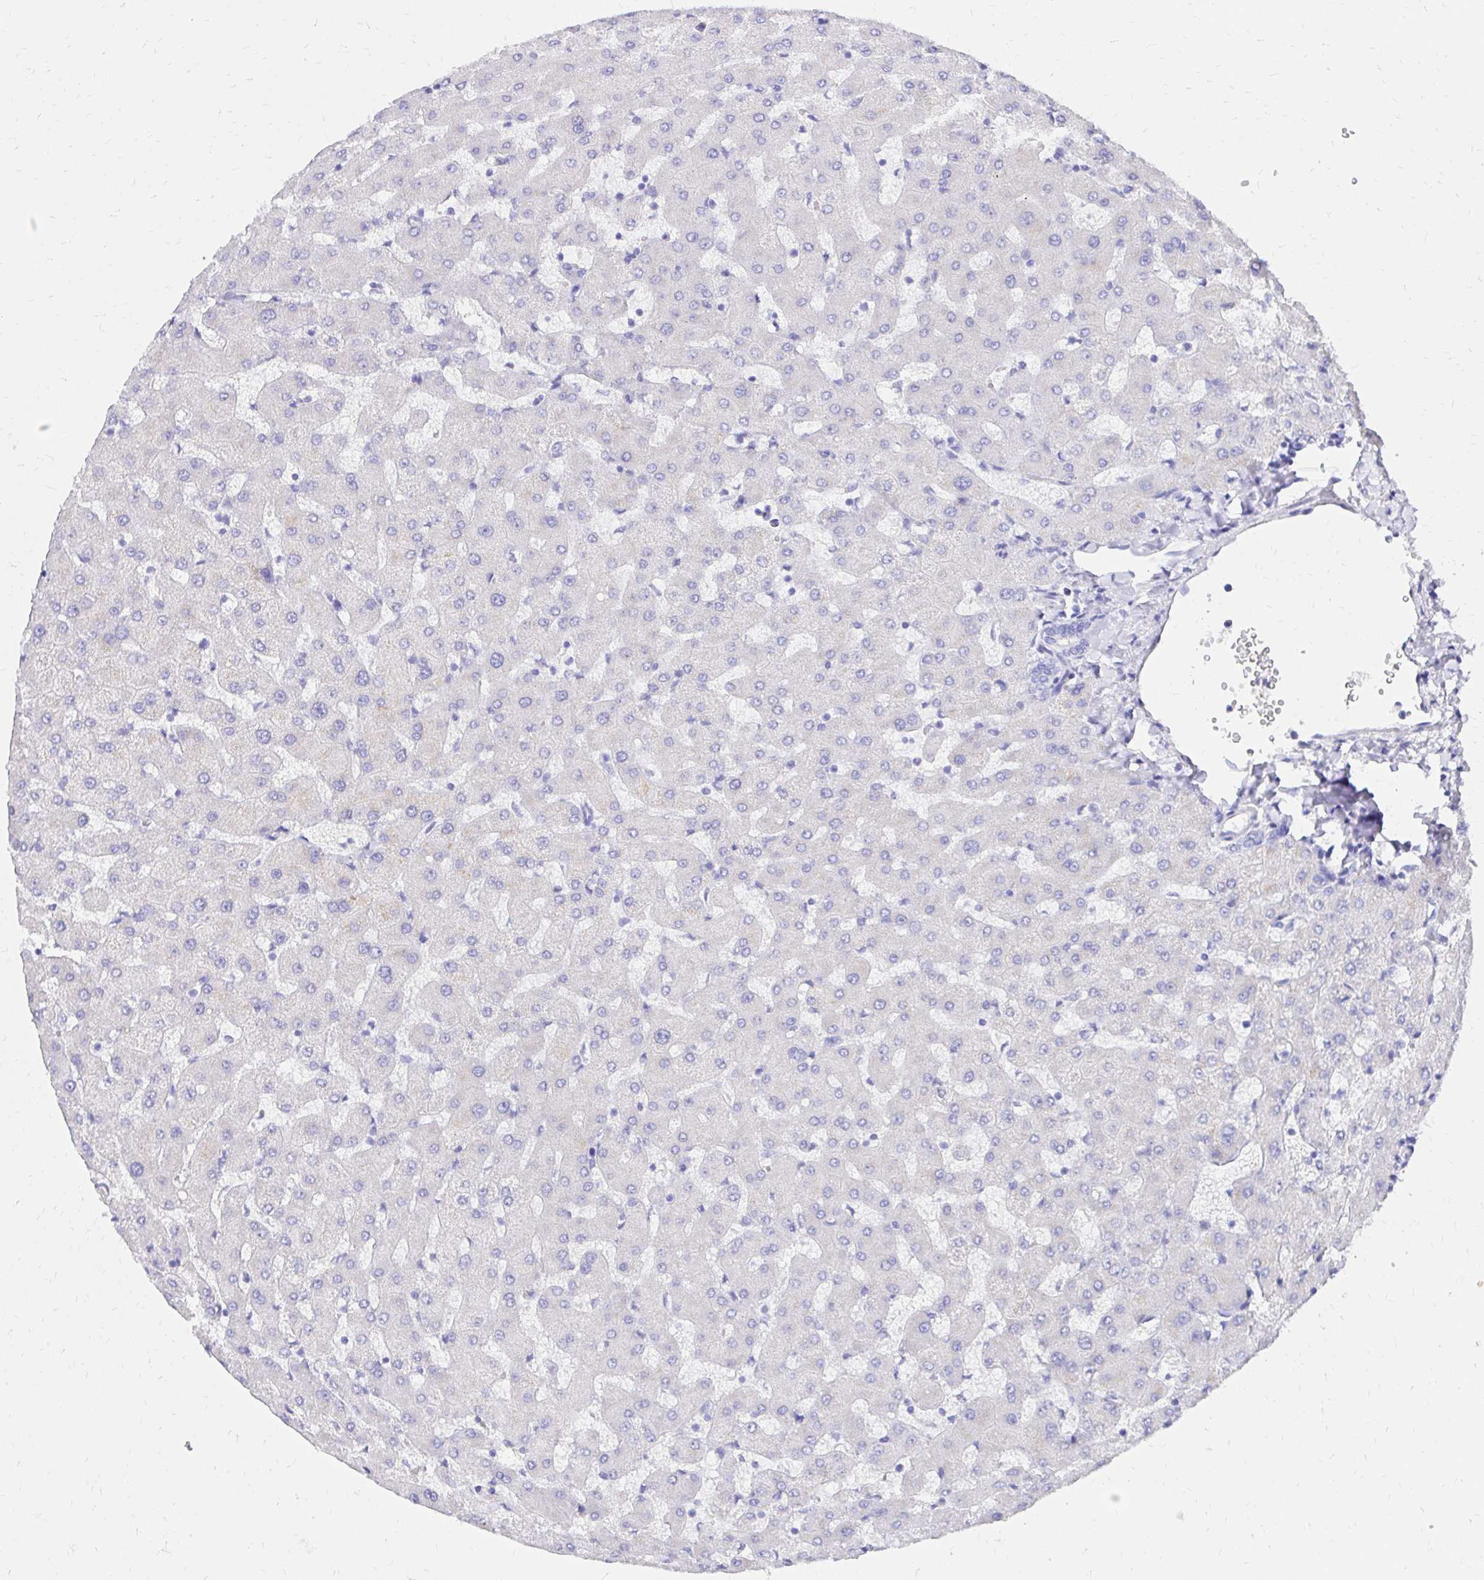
{"staining": {"intensity": "negative", "quantity": "none", "location": "none"}, "tissue": "liver", "cell_type": "Cholangiocytes", "image_type": "normal", "snomed": [{"axis": "morphology", "description": "Normal tissue, NOS"}, {"axis": "topography", "description": "Liver"}], "caption": "Human liver stained for a protein using immunohistochemistry (IHC) displays no positivity in cholangiocytes.", "gene": "S100G", "patient": {"sex": "female", "age": 63}}